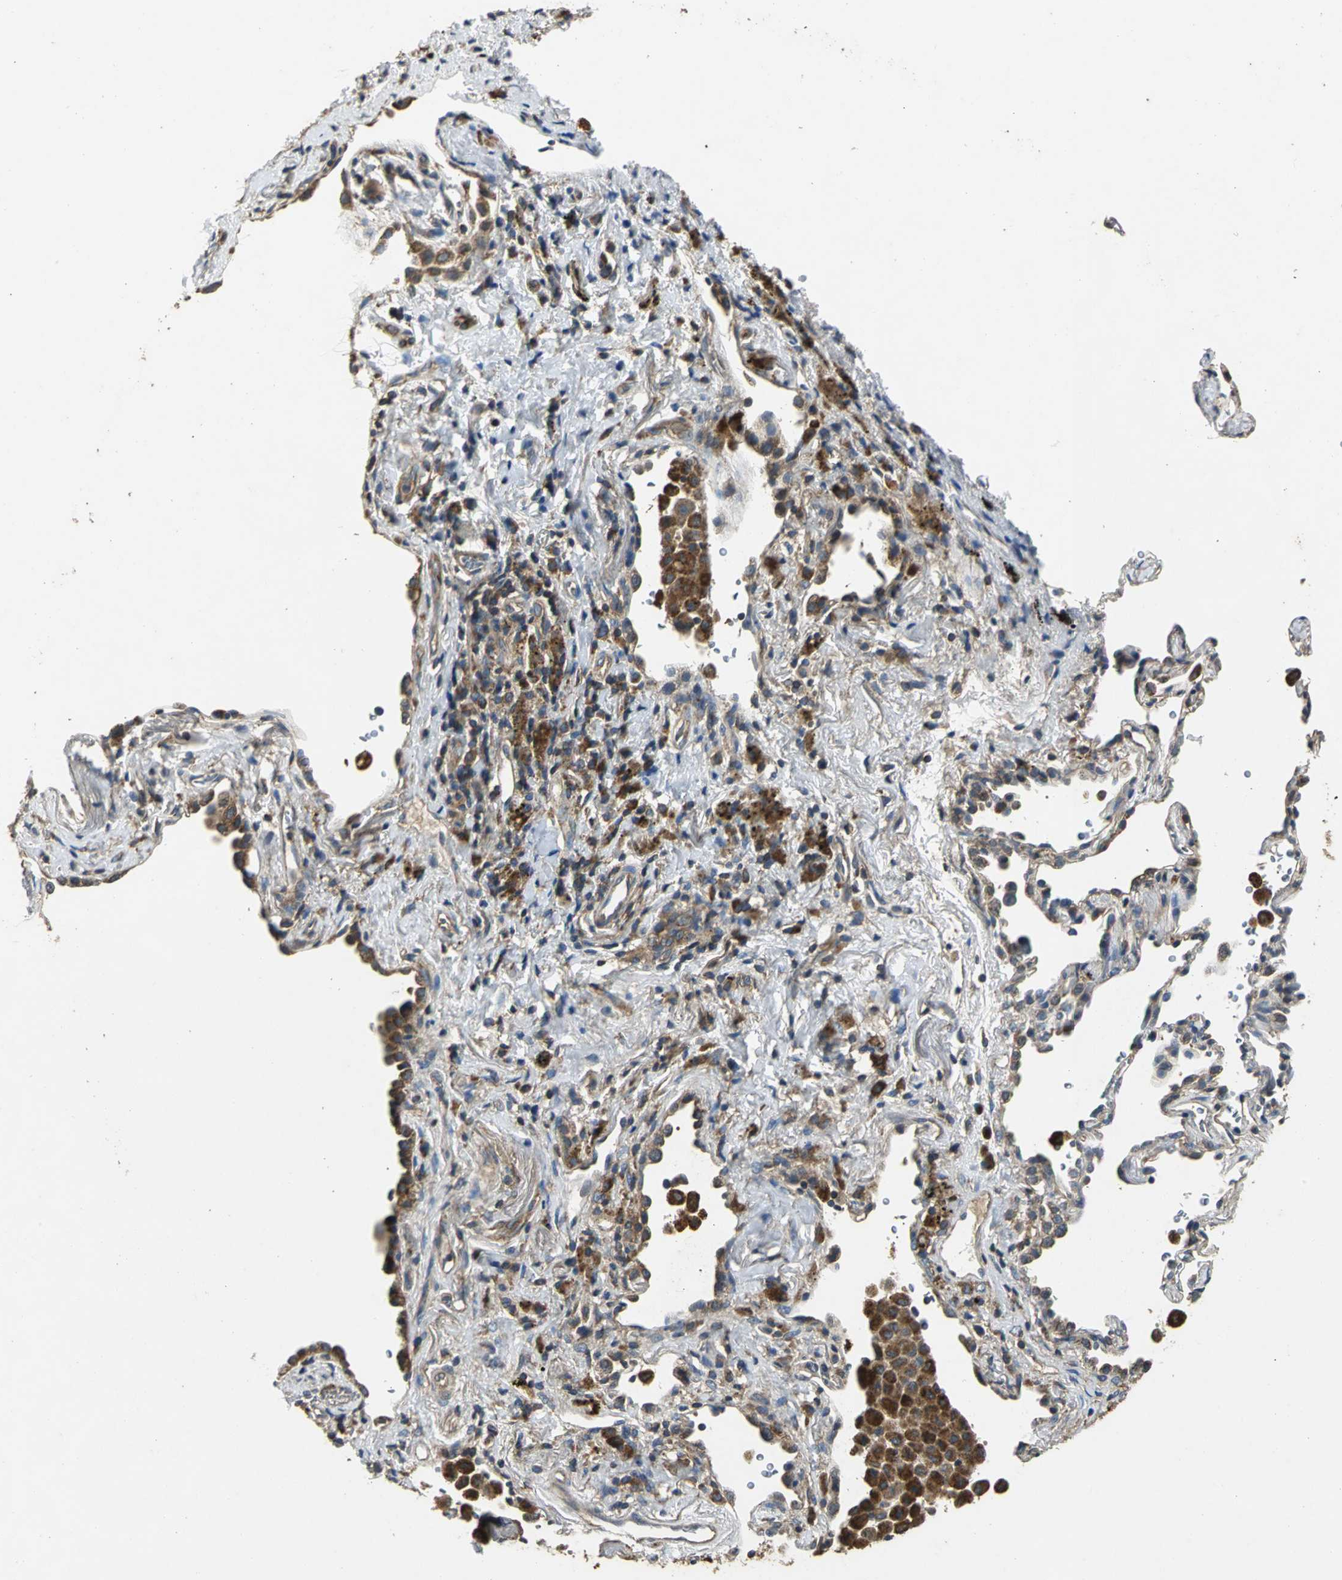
{"staining": {"intensity": "moderate", "quantity": ">75%", "location": "cytoplasmic/membranous"}, "tissue": "lung cancer", "cell_type": "Tumor cells", "image_type": "cancer", "snomed": [{"axis": "morphology", "description": "Squamous cell carcinoma, NOS"}, {"axis": "topography", "description": "Lung"}], "caption": "Immunohistochemistry (IHC) photomicrograph of lung cancer stained for a protein (brown), which reveals medium levels of moderate cytoplasmic/membranous positivity in approximately >75% of tumor cells.", "gene": "IRF3", "patient": {"sex": "female", "age": 67}}